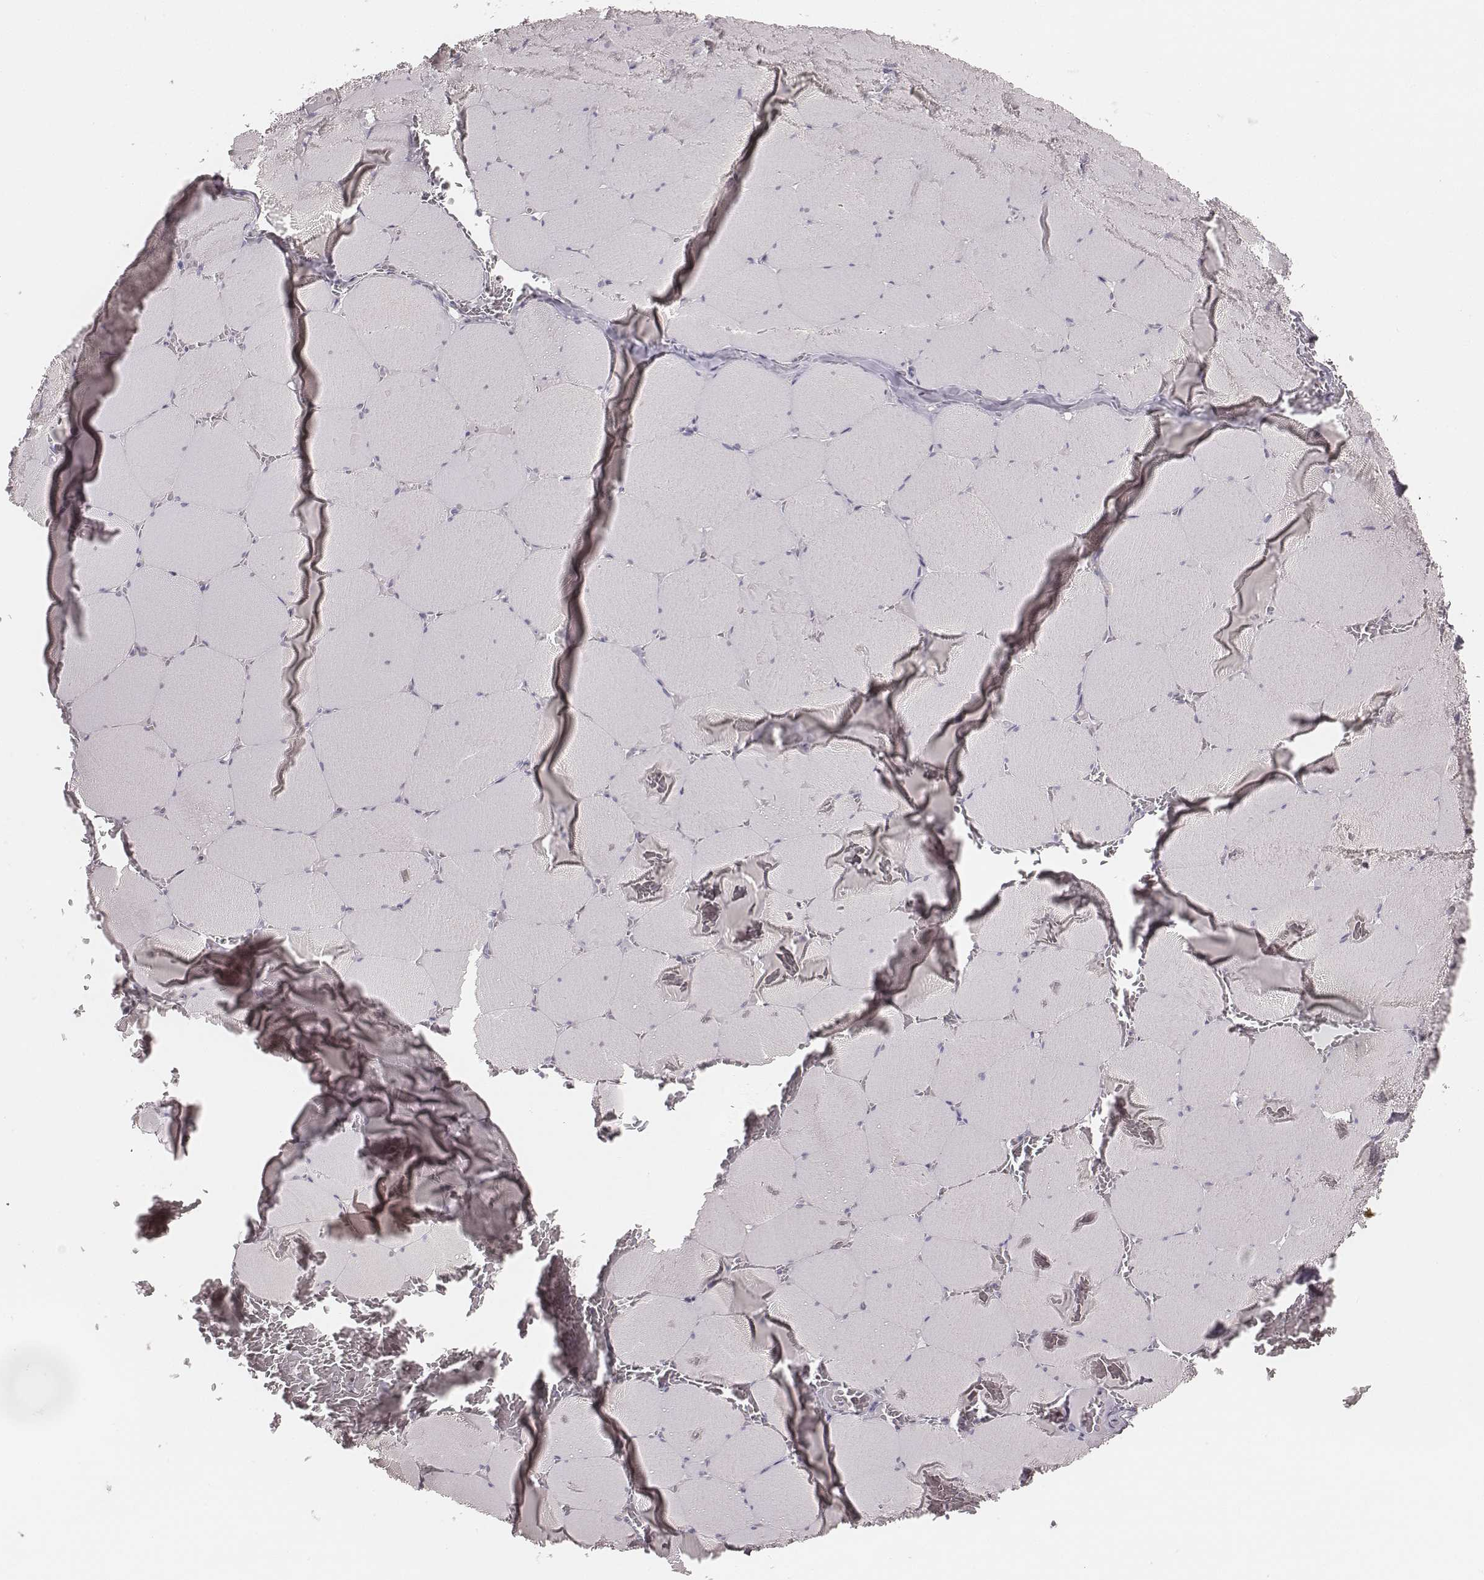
{"staining": {"intensity": "negative", "quantity": "none", "location": "none"}, "tissue": "skeletal muscle", "cell_type": "Myocytes", "image_type": "normal", "snomed": [{"axis": "morphology", "description": "Normal tissue, NOS"}, {"axis": "morphology", "description": "Malignant melanoma, Metastatic site"}, {"axis": "topography", "description": "Skeletal muscle"}], "caption": "Immunohistochemistry (IHC) micrograph of normal skeletal muscle stained for a protein (brown), which displays no expression in myocytes. Nuclei are stained in blue.", "gene": "PBK", "patient": {"sex": "male", "age": 50}}